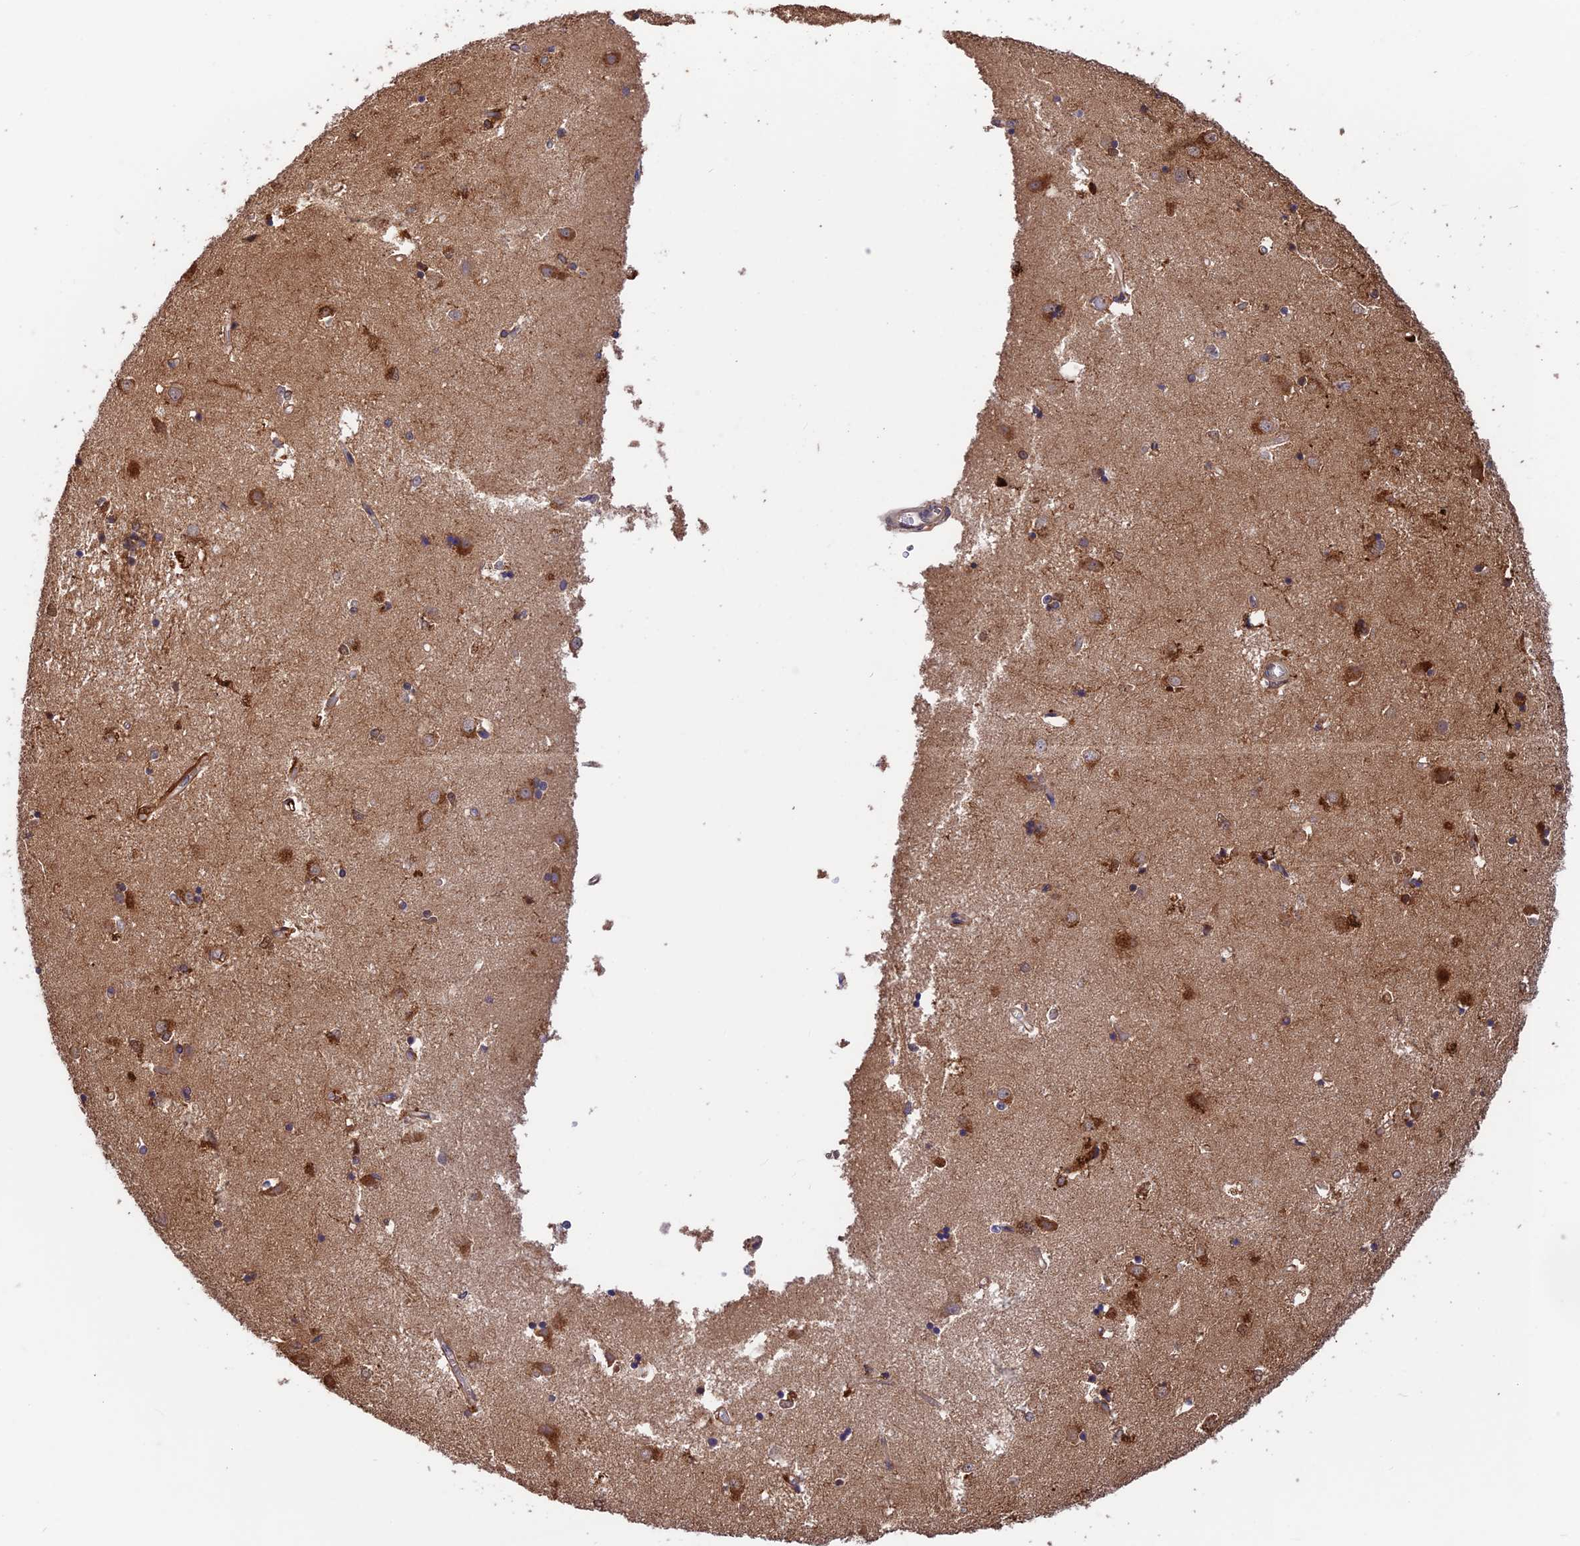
{"staining": {"intensity": "strong", "quantity": "<25%", "location": "cytoplasmic/membranous,nuclear"}, "tissue": "caudate", "cell_type": "Glial cells", "image_type": "normal", "snomed": [{"axis": "morphology", "description": "Normal tissue, NOS"}, {"axis": "topography", "description": "Lateral ventricle wall"}], "caption": "Immunohistochemistry of benign human caudate displays medium levels of strong cytoplasmic/membranous,nuclear expression in about <25% of glial cells.", "gene": "MAST2", "patient": {"sex": "male", "age": 45}}